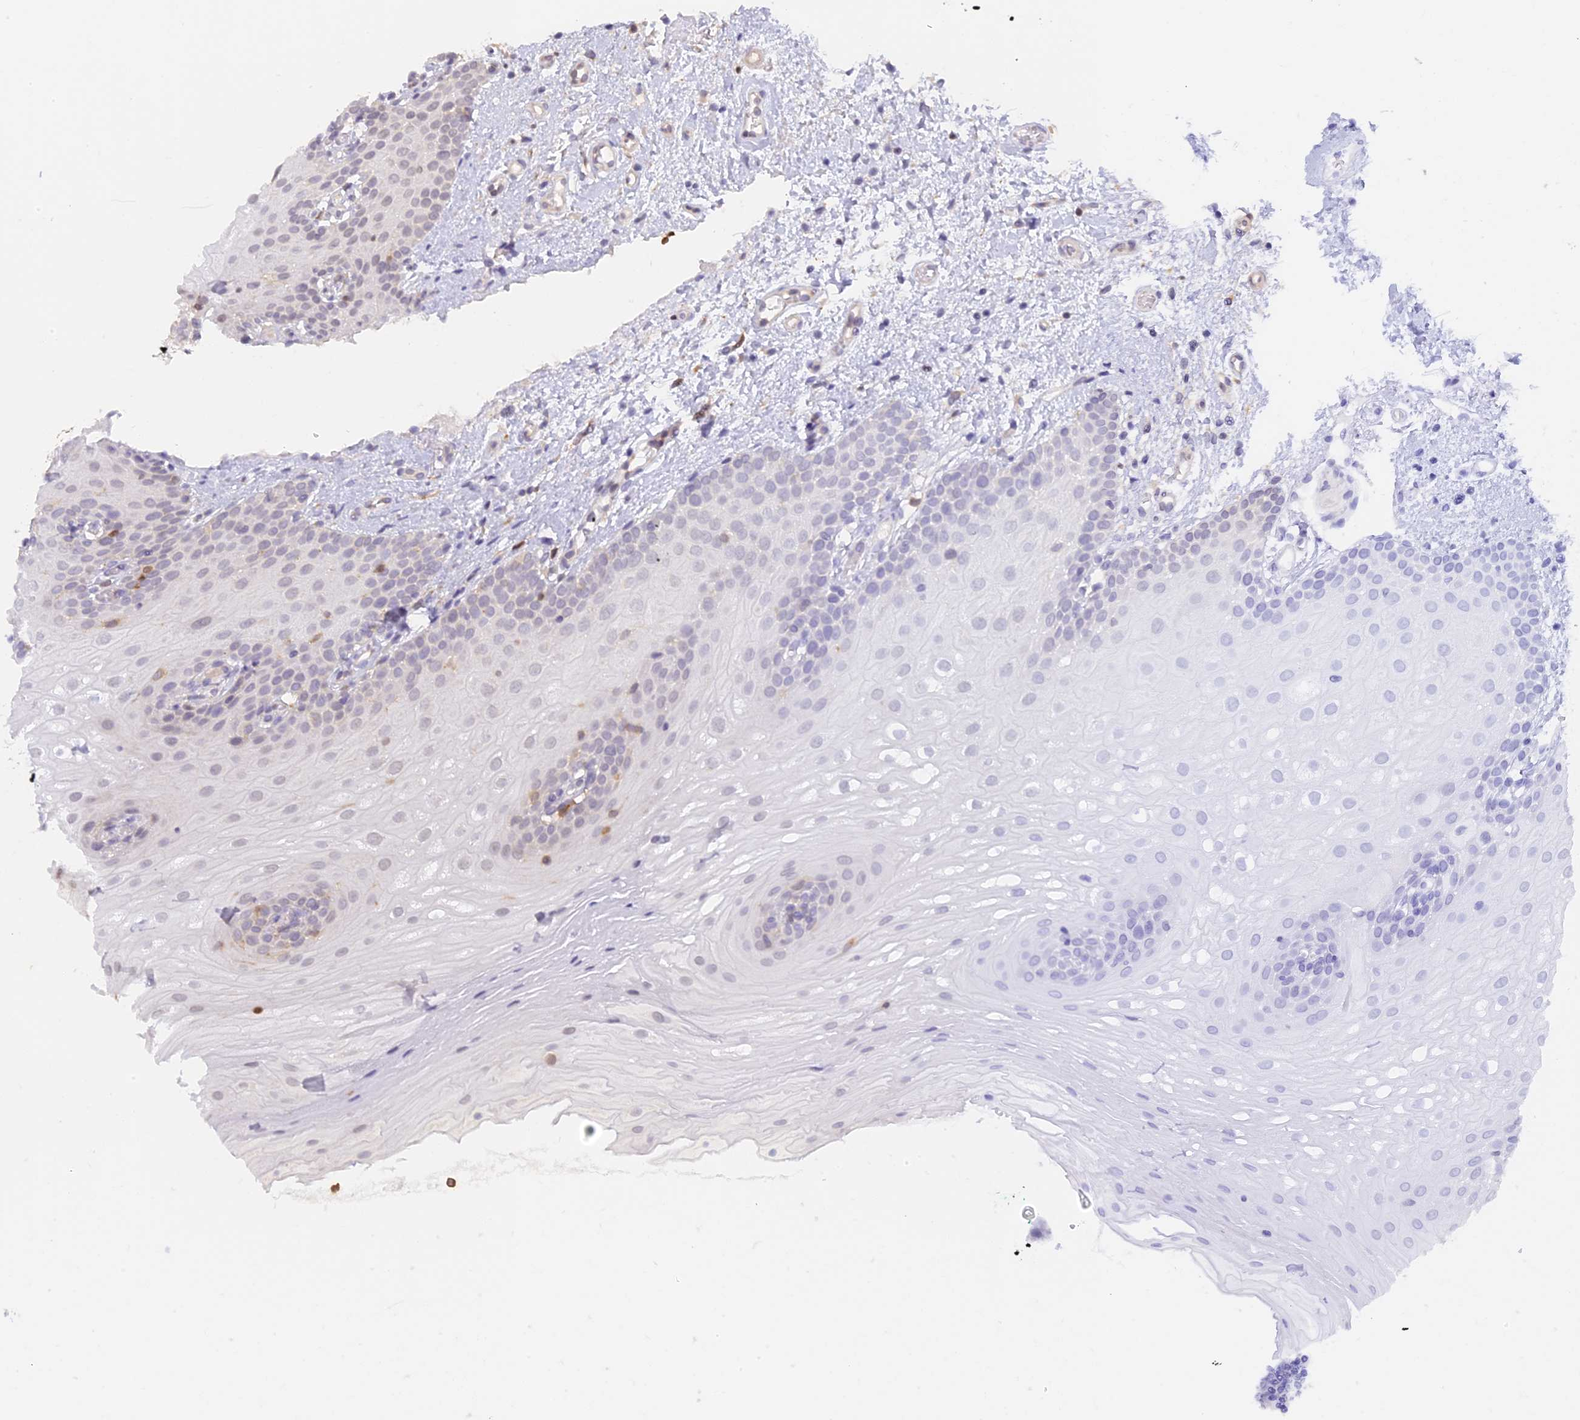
{"staining": {"intensity": "negative", "quantity": "none", "location": "none"}, "tissue": "oral mucosa", "cell_type": "Squamous epithelial cells", "image_type": "normal", "snomed": [{"axis": "morphology", "description": "Normal tissue, NOS"}, {"axis": "topography", "description": "Oral tissue"}], "caption": "High magnification brightfield microscopy of unremarkable oral mucosa stained with DAB (brown) and counterstained with hematoxylin (blue): squamous epithelial cells show no significant staining.", "gene": "NCF4", "patient": {"sex": "female", "age": 54}}